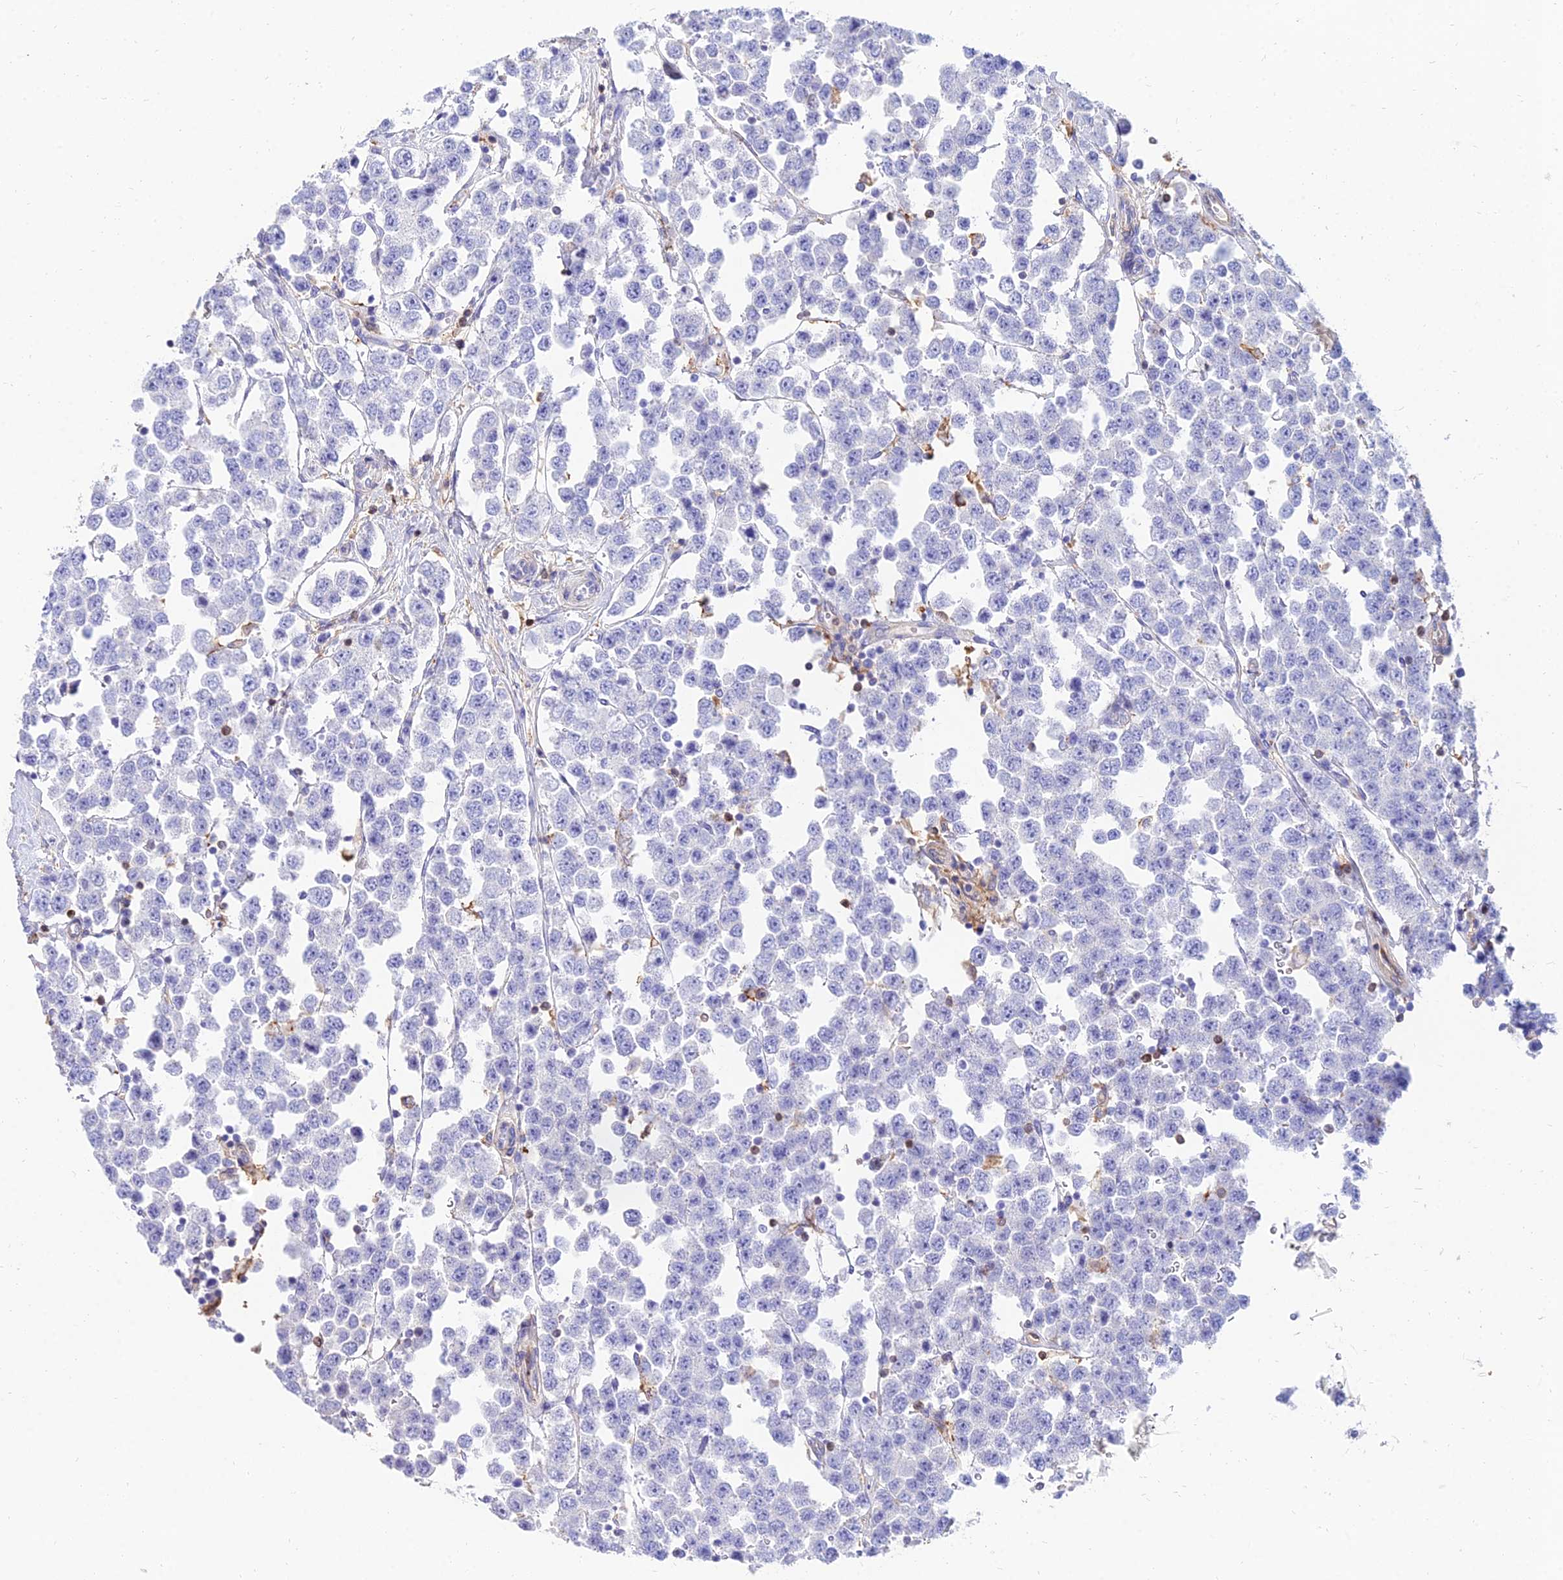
{"staining": {"intensity": "negative", "quantity": "none", "location": "none"}, "tissue": "testis cancer", "cell_type": "Tumor cells", "image_type": "cancer", "snomed": [{"axis": "morphology", "description": "Seminoma, NOS"}, {"axis": "topography", "description": "Testis"}], "caption": "A high-resolution photomicrograph shows immunohistochemistry staining of seminoma (testis), which reveals no significant staining in tumor cells.", "gene": "SREK1IP1", "patient": {"sex": "male", "age": 28}}